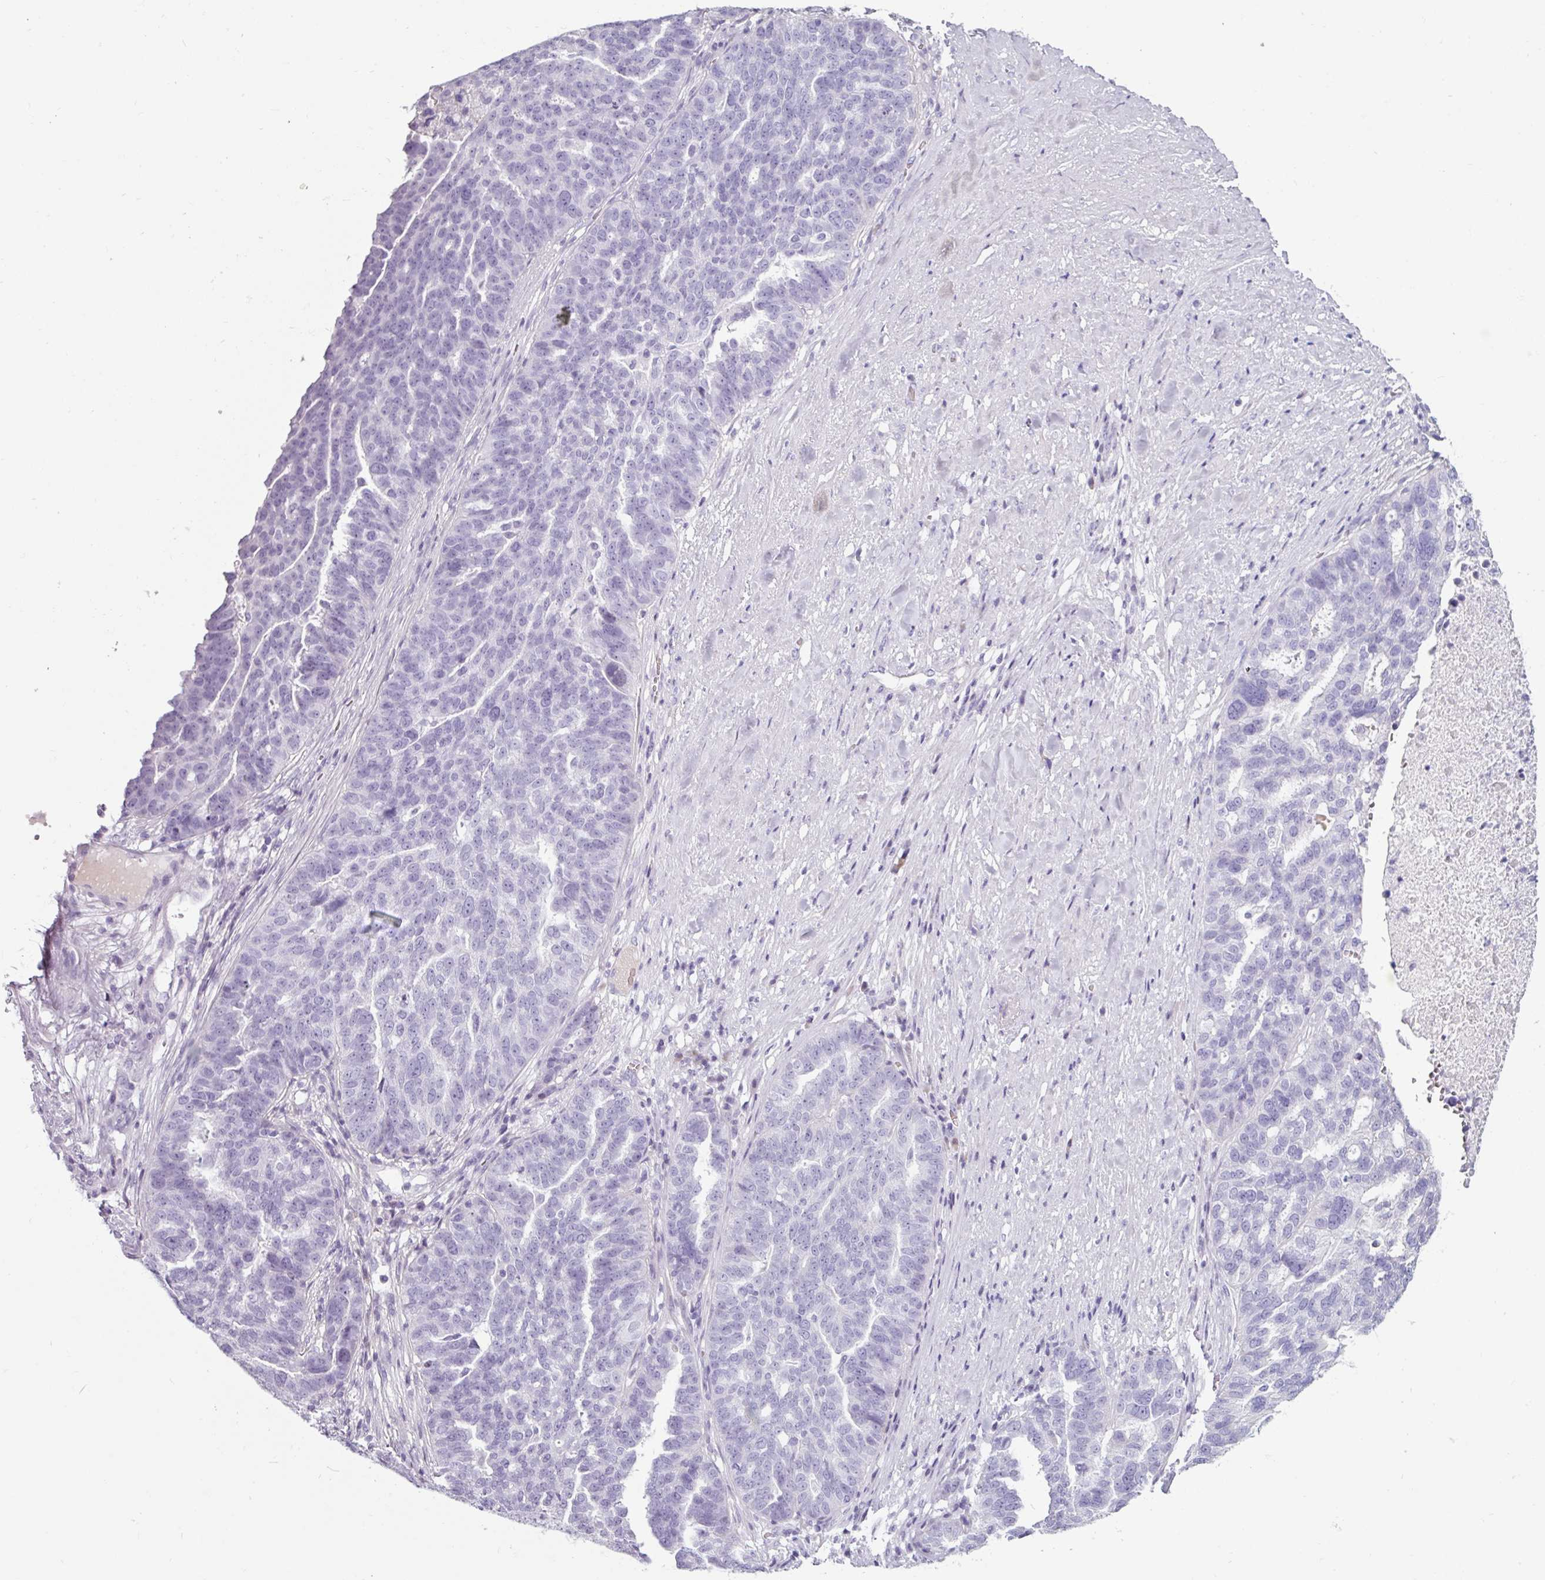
{"staining": {"intensity": "negative", "quantity": "none", "location": "none"}, "tissue": "ovarian cancer", "cell_type": "Tumor cells", "image_type": "cancer", "snomed": [{"axis": "morphology", "description": "Cystadenocarcinoma, serous, NOS"}, {"axis": "topography", "description": "Ovary"}], "caption": "Immunohistochemistry of ovarian serous cystadenocarcinoma demonstrates no positivity in tumor cells. Nuclei are stained in blue.", "gene": "CLCA1", "patient": {"sex": "female", "age": 59}}